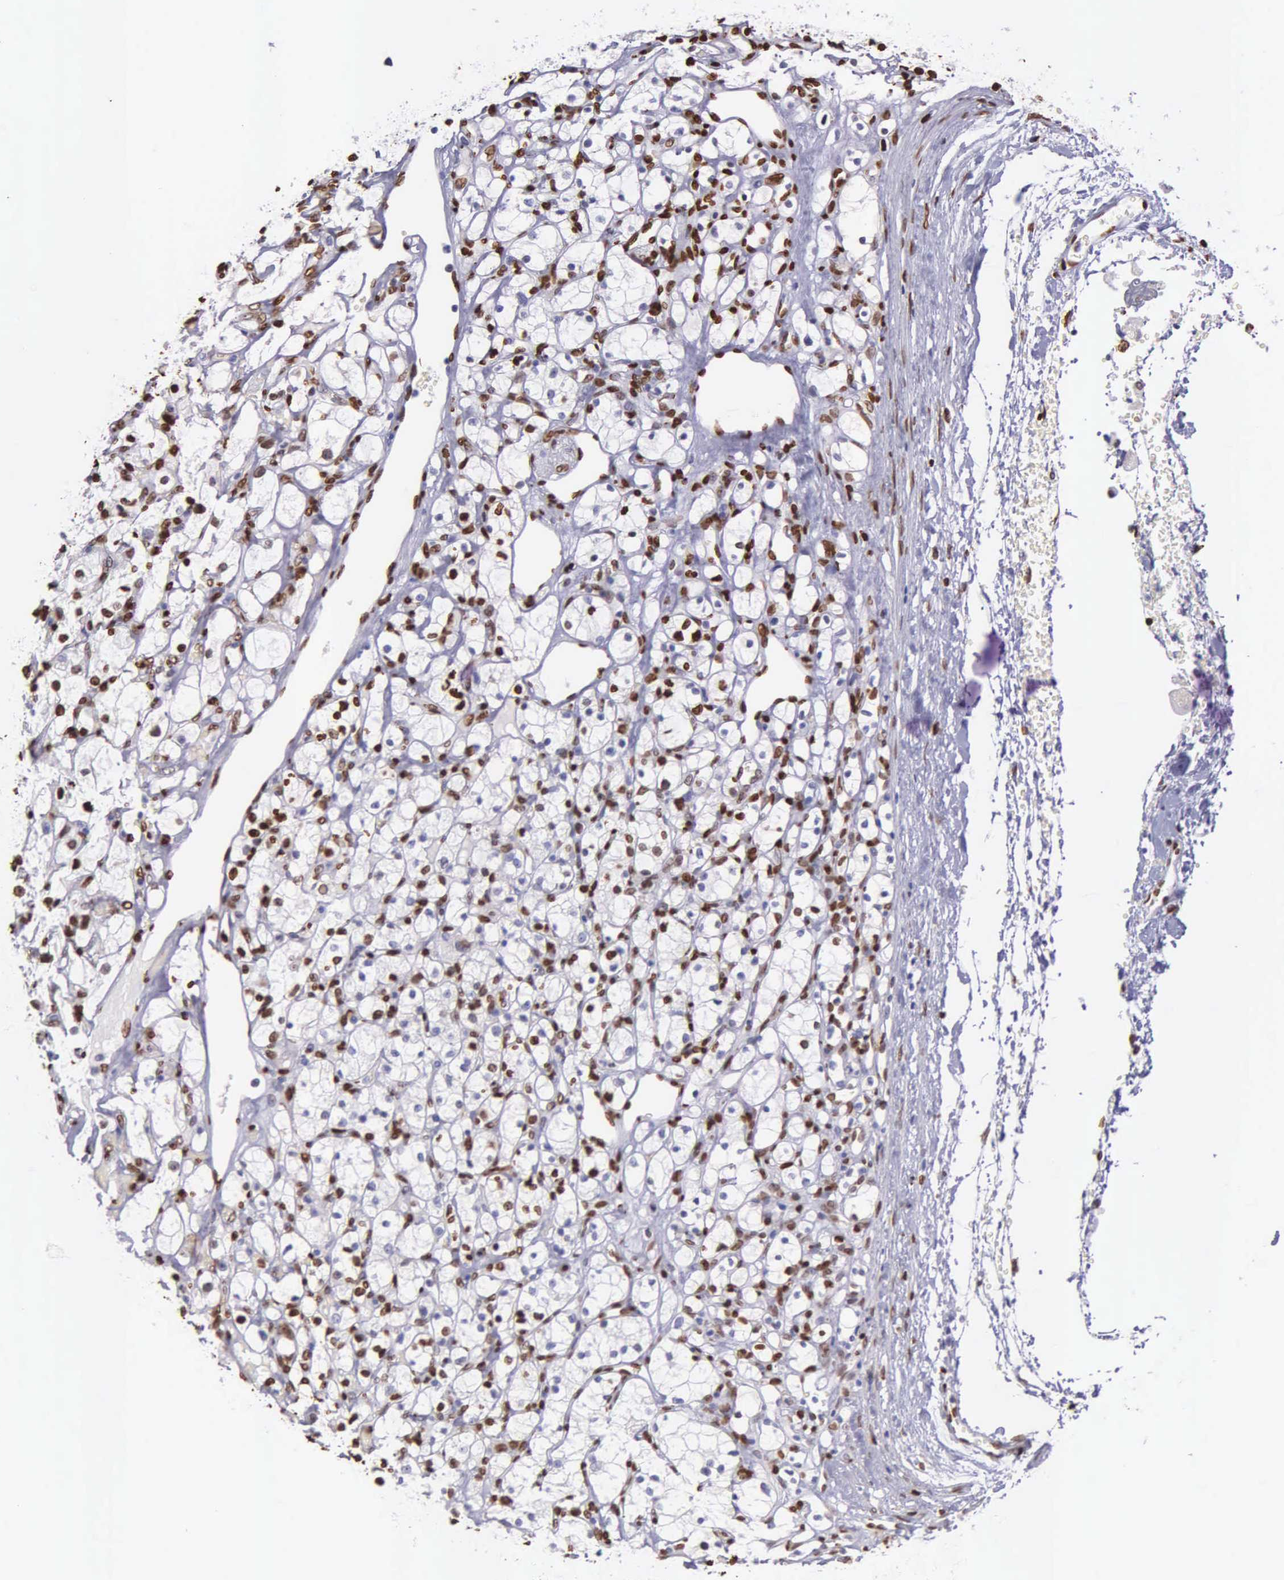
{"staining": {"intensity": "strong", "quantity": ">75%", "location": "nuclear"}, "tissue": "renal cancer", "cell_type": "Tumor cells", "image_type": "cancer", "snomed": [{"axis": "morphology", "description": "Adenocarcinoma, NOS"}, {"axis": "topography", "description": "Kidney"}], "caption": "DAB (3,3'-diaminobenzidine) immunohistochemical staining of human renal cancer exhibits strong nuclear protein positivity in about >75% of tumor cells.", "gene": "H1-0", "patient": {"sex": "female", "age": 83}}